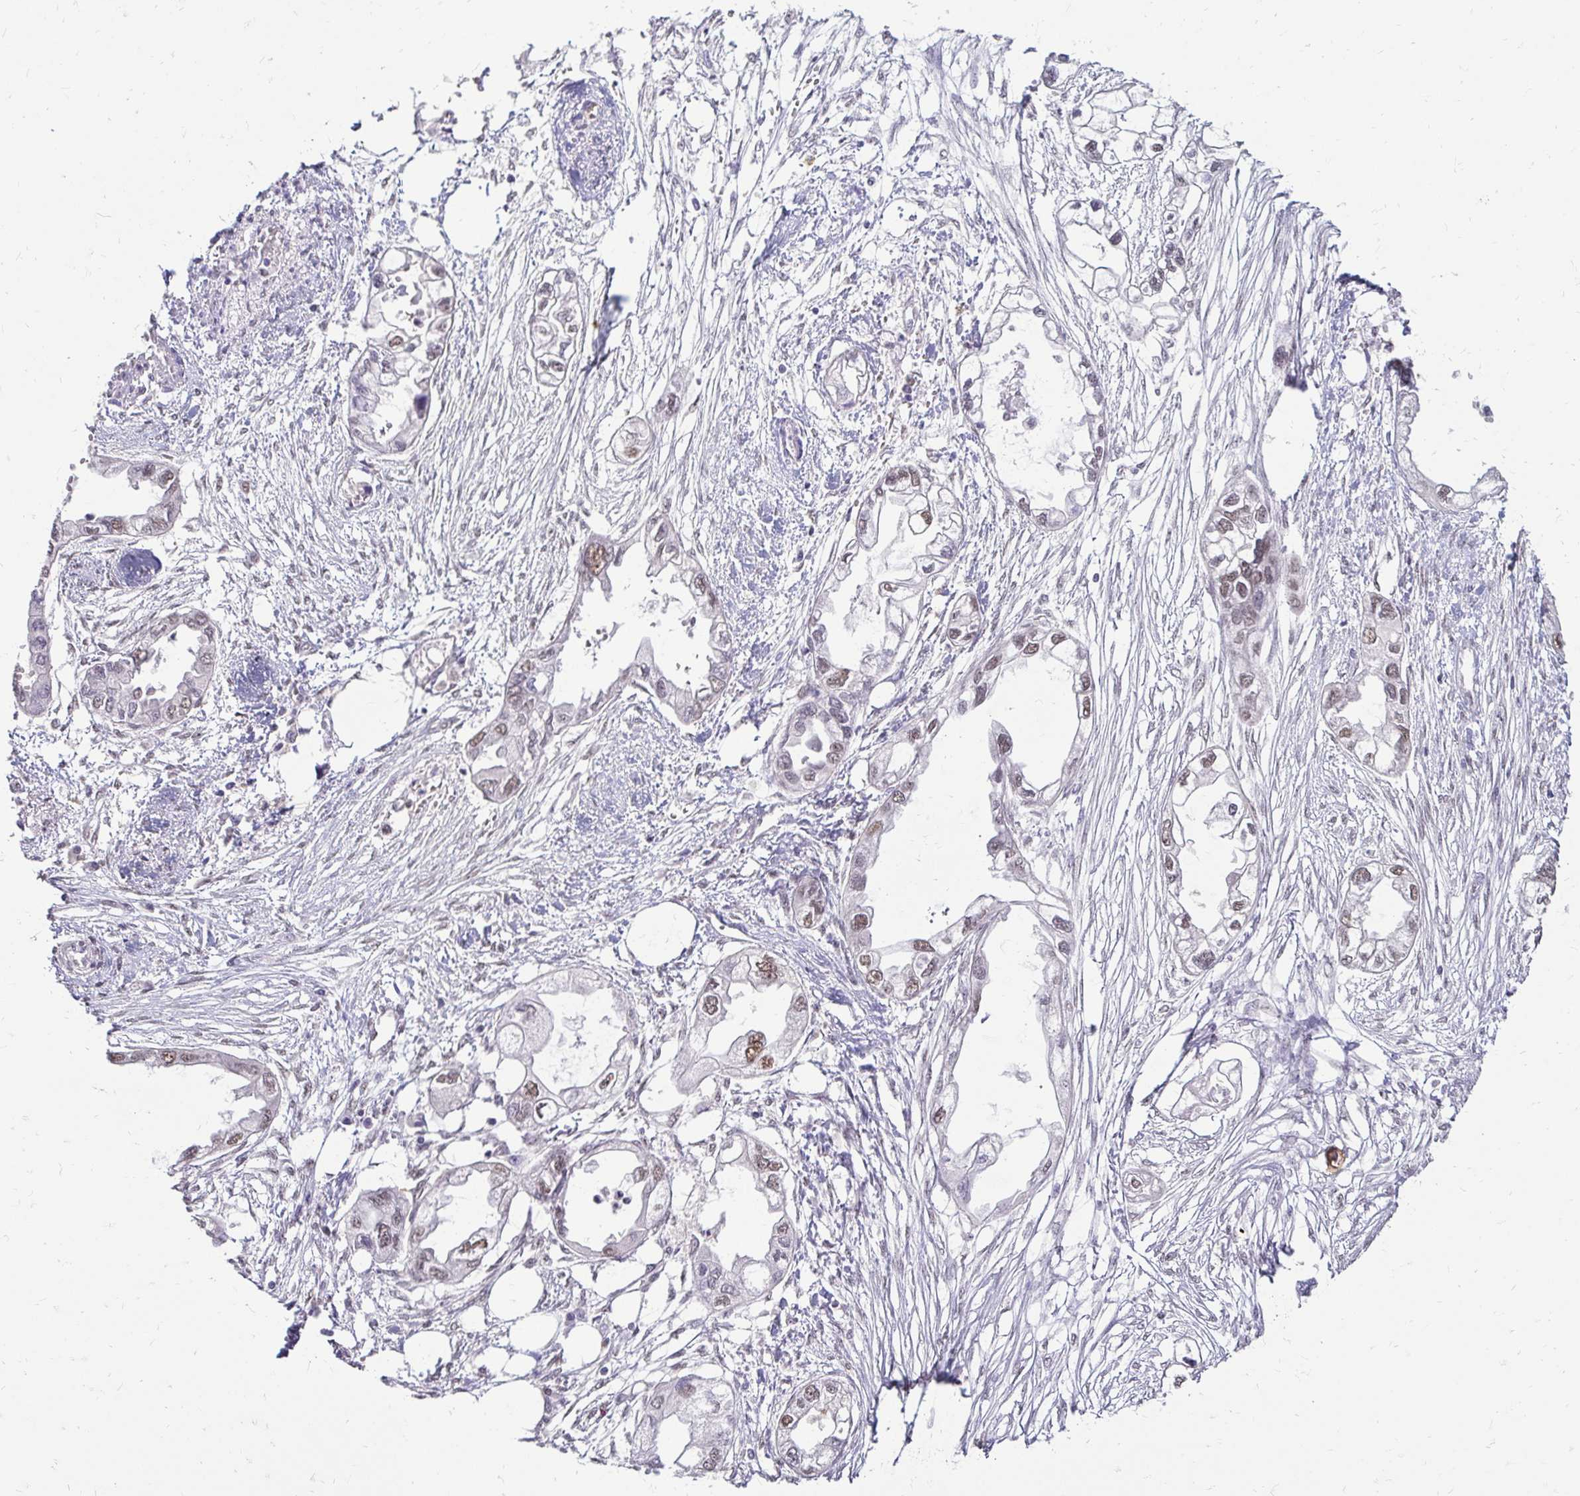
{"staining": {"intensity": "moderate", "quantity": ">75%", "location": "nuclear"}, "tissue": "endometrial cancer", "cell_type": "Tumor cells", "image_type": "cancer", "snomed": [{"axis": "morphology", "description": "Adenocarcinoma, NOS"}, {"axis": "morphology", "description": "Adenocarcinoma, metastatic, NOS"}, {"axis": "topography", "description": "Adipose tissue"}, {"axis": "topography", "description": "Endometrium"}], "caption": "An immunohistochemistry micrograph of neoplastic tissue is shown. Protein staining in brown labels moderate nuclear positivity in endometrial adenocarcinoma within tumor cells. (brown staining indicates protein expression, while blue staining denotes nuclei).", "gene": "RIMS4", "patient": {"sex": "female", "age": 67}}